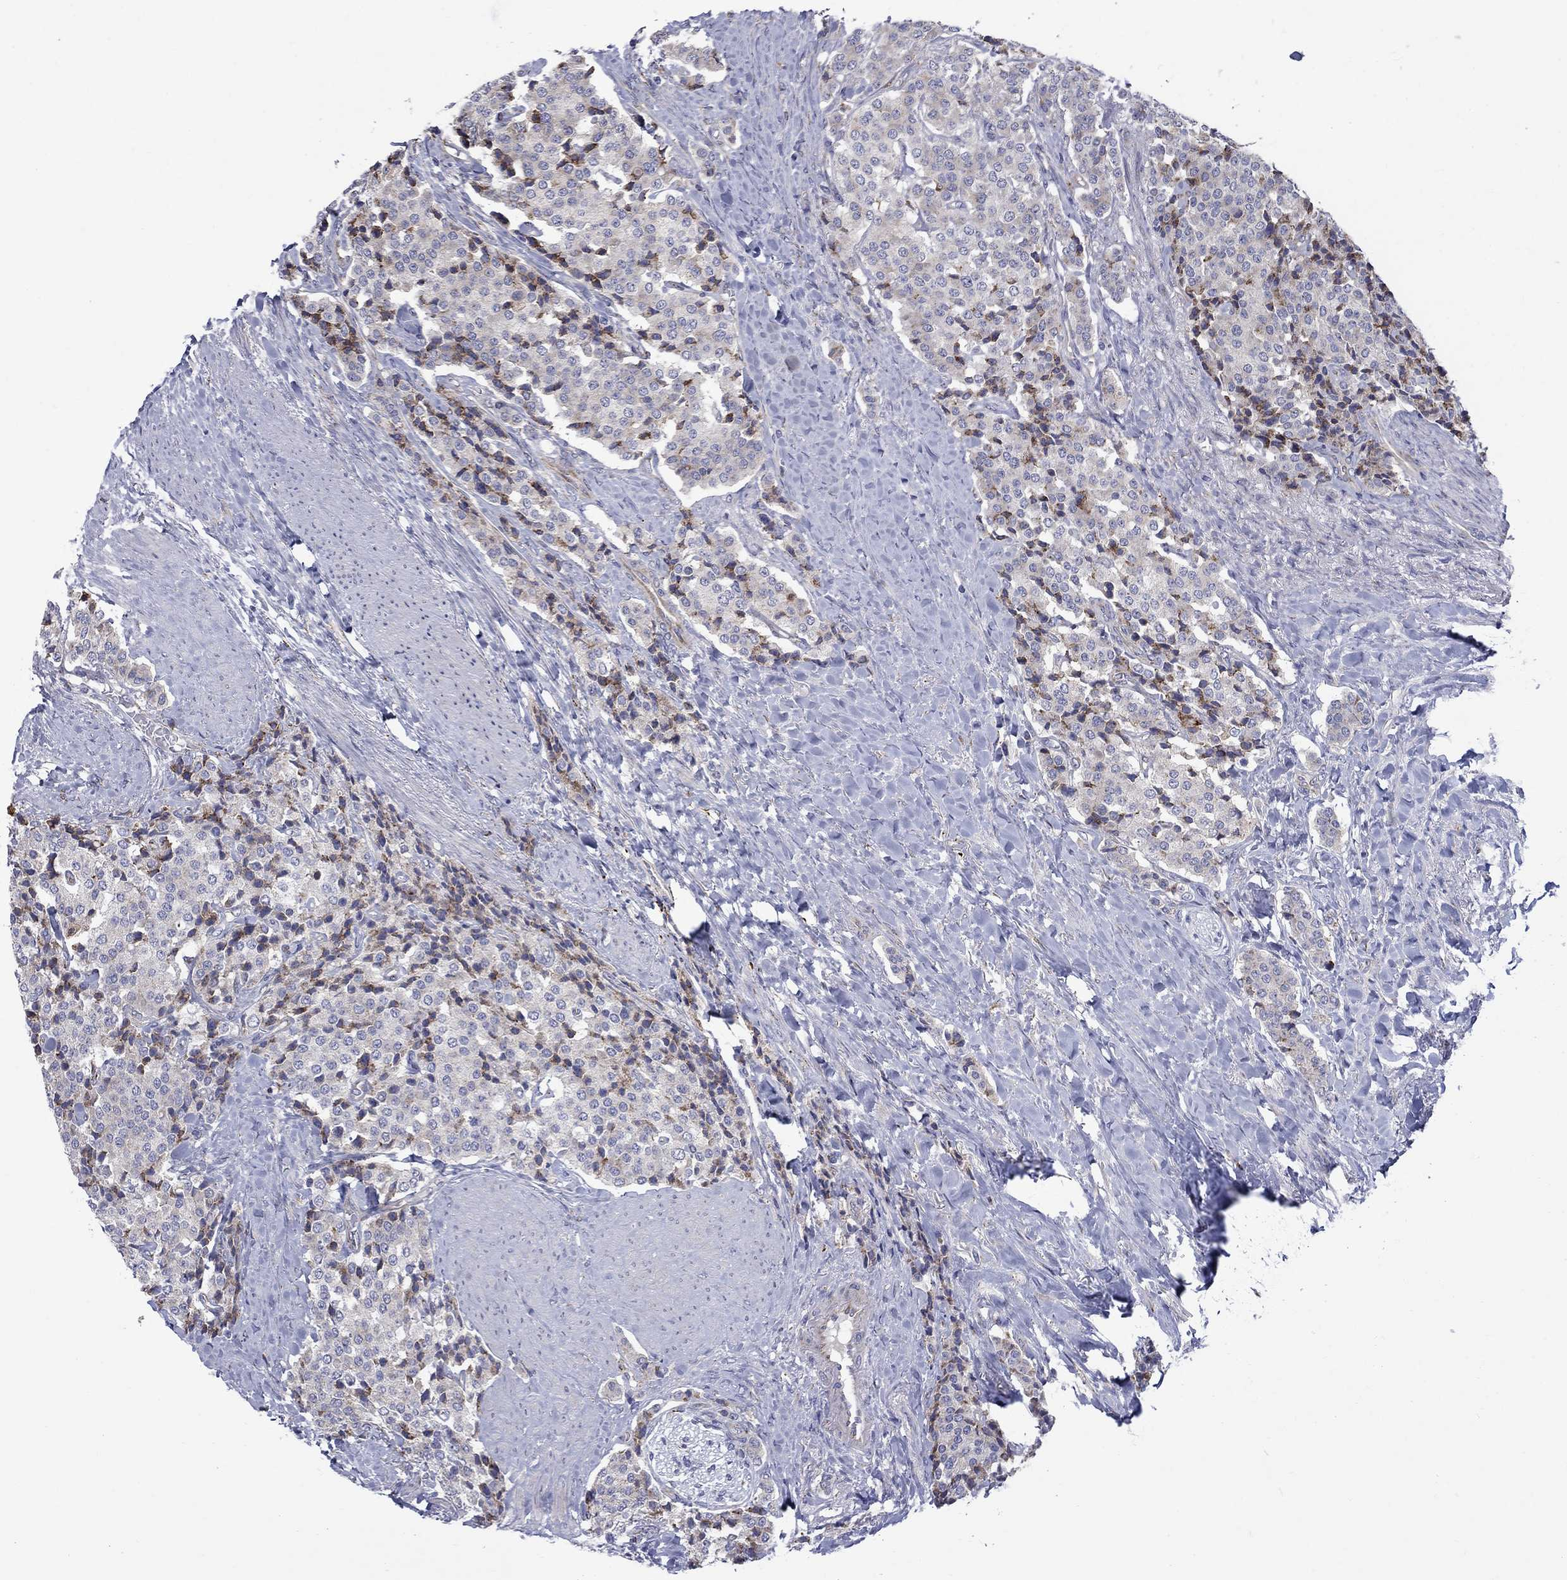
{"staining": {"intensity": "negative", "quantity": "none", "location": "none"}, "tissue": "carcinoid", "cell_type": "Tumor cells", "image_type": "cancer", "snomed": [{"axis": "morphology", "description": "Carcinoid, malignant, NOS"}, {"axis": "topography", "description": "Small intestine"}], "caption": "The immunohistochemistry photomicrograph has no significant expression in tumor cells of carcinoid (malignant) tissue.", "gene": "ASNS", "patient": {"sex": "female", "age": 58}}